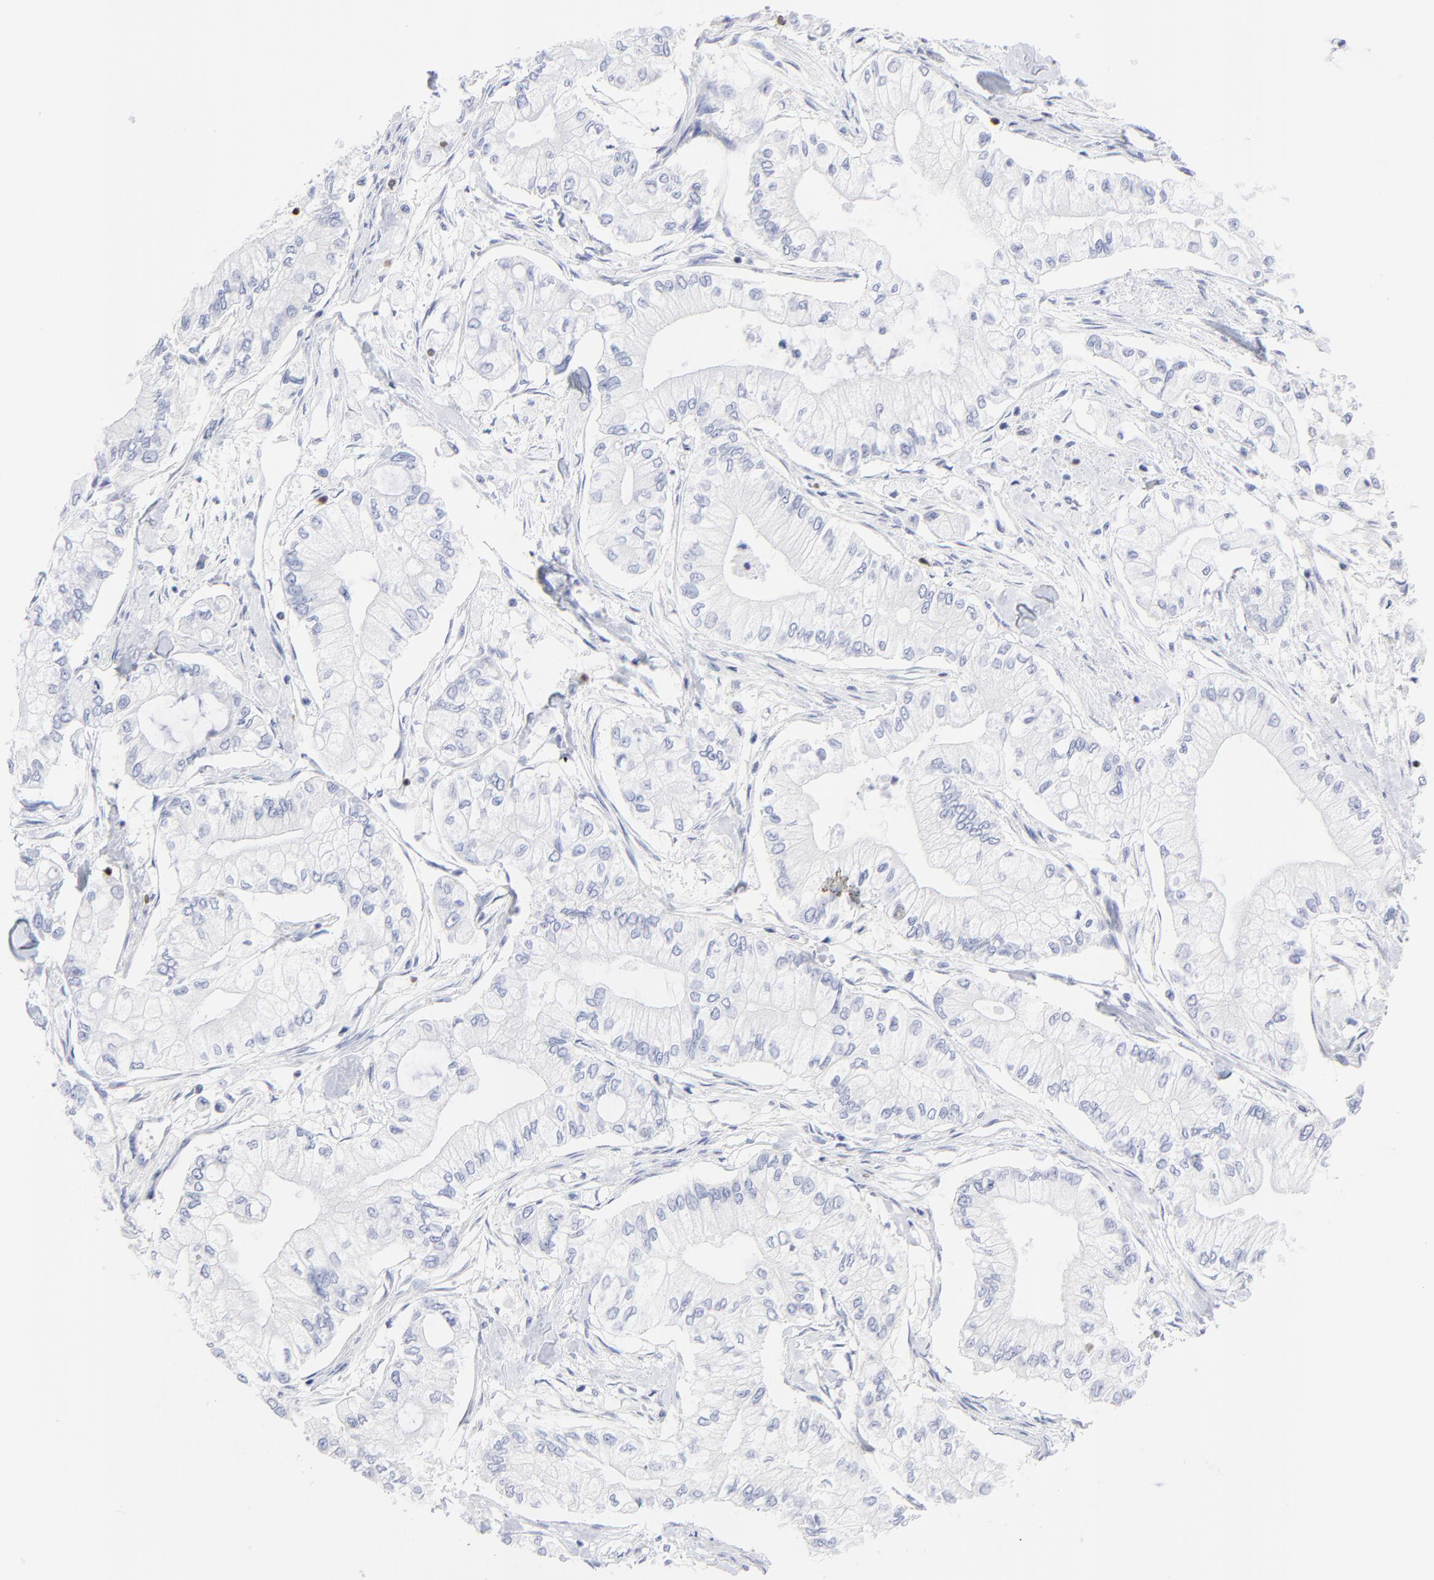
{"staining": {"intensity": "negative", "quantity": "none", "location": "none"}, "tissue": "pancreatic cancer", "cell_type": "Tumor cells", "image_type": "cancer", "snomed": [{"axis": "morphology", "description": "Adenocarcinoma, NOS"}, {"axis": "topography", "description": "Pancreas"}], "caption": "High magnification brightfield microscopy of pancreatic cancer stained with DAB (brown) and counterstained with hematoxylin (blue): tumor cells show no significant positivity.", "gene": "ZAP70", "patient": {"sex": "male", "age": 79}}